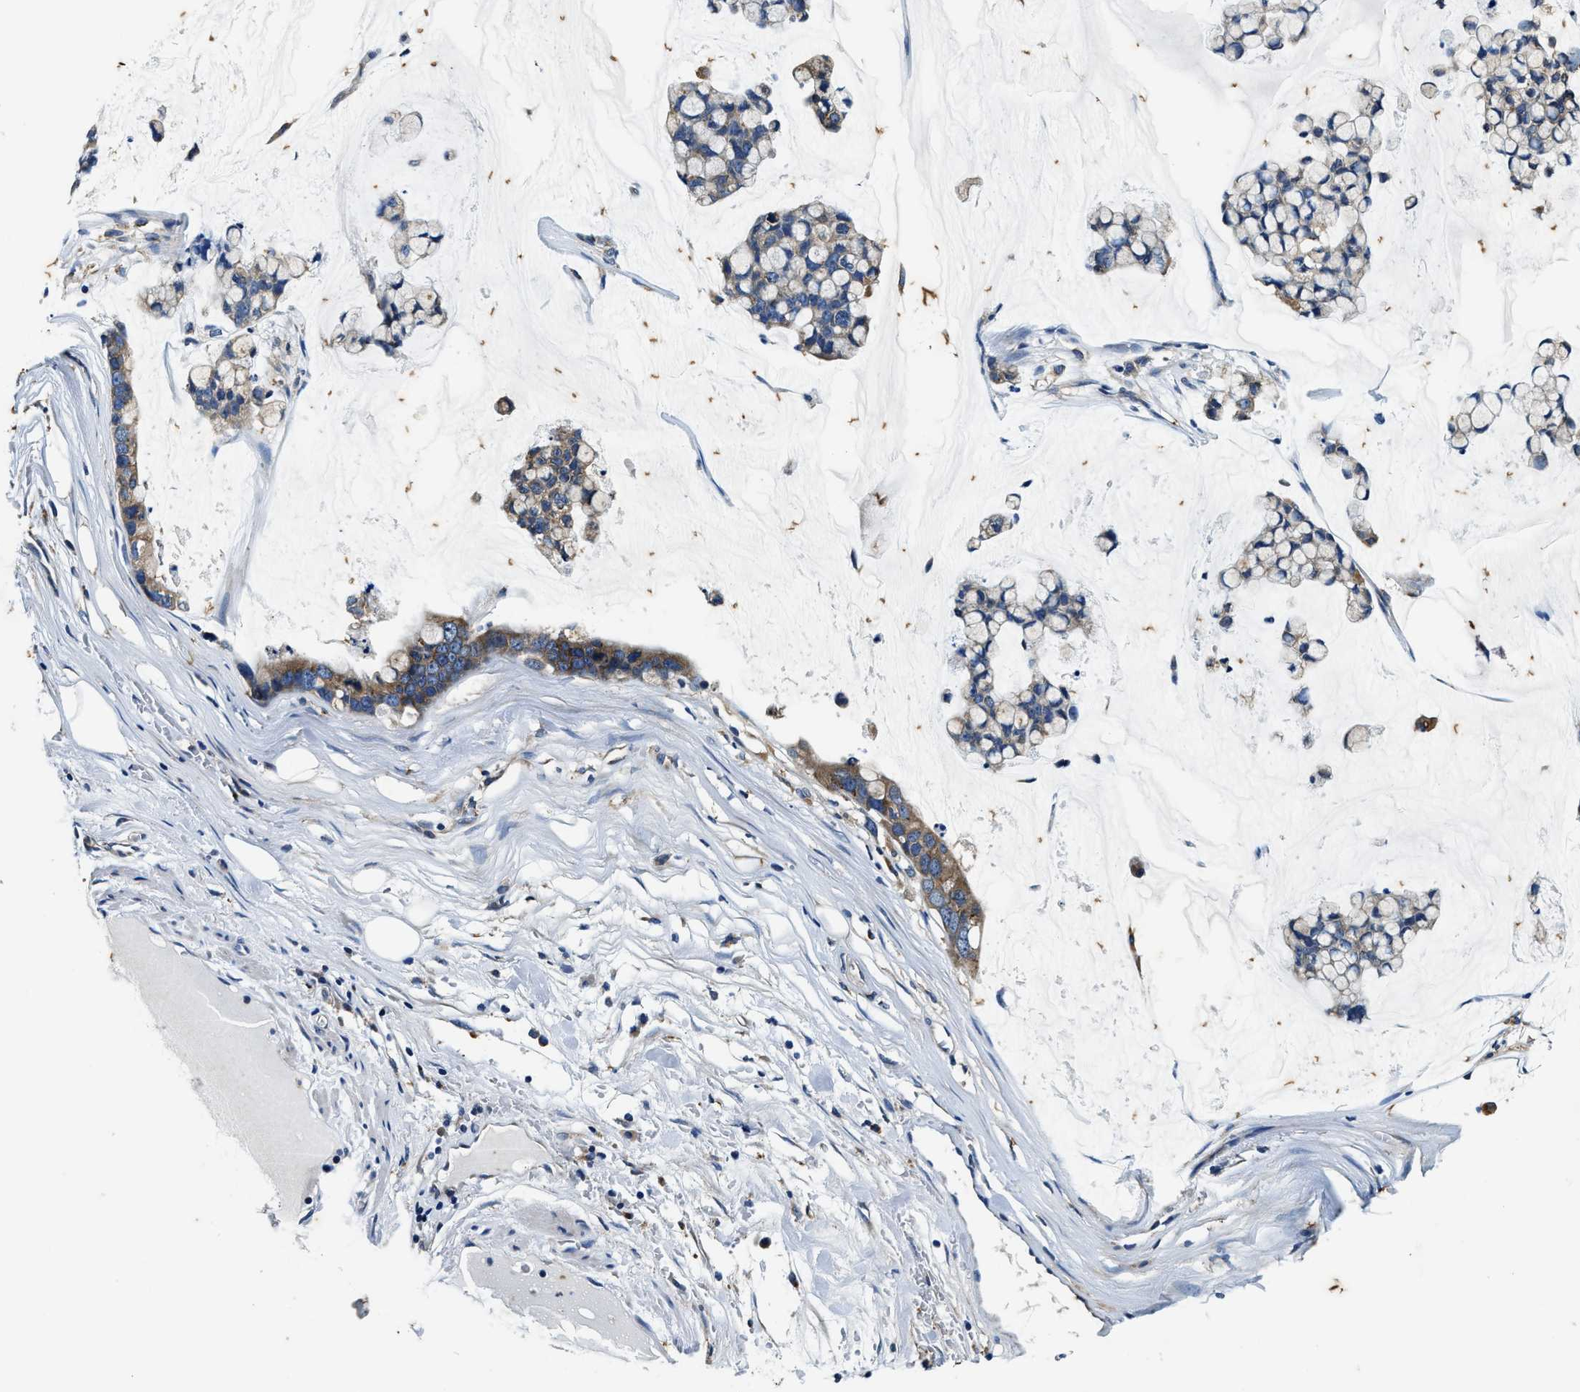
{"staining": {"intensity": "moderate", "quantity": "<25%", "location": "cytoplasmic/membranous"}, "tissue": "stomach cancer", "cell_type": "Tumor cells", "image_type": "cancer", "snomed": [{"axis": "morphology", "description": "Adenocarcinoma, NOS"}, {"axis": "topography", "description": "Stomach, lower"}], "caption": "Immunohistochemical staining of human adenocarcinoma (stomach) displays moderate cytoplasmic/membranous protein staining in about <25% of tumor cells.", "gene": "PI4KB", "patient": {"sex": "male", "age": 84}}